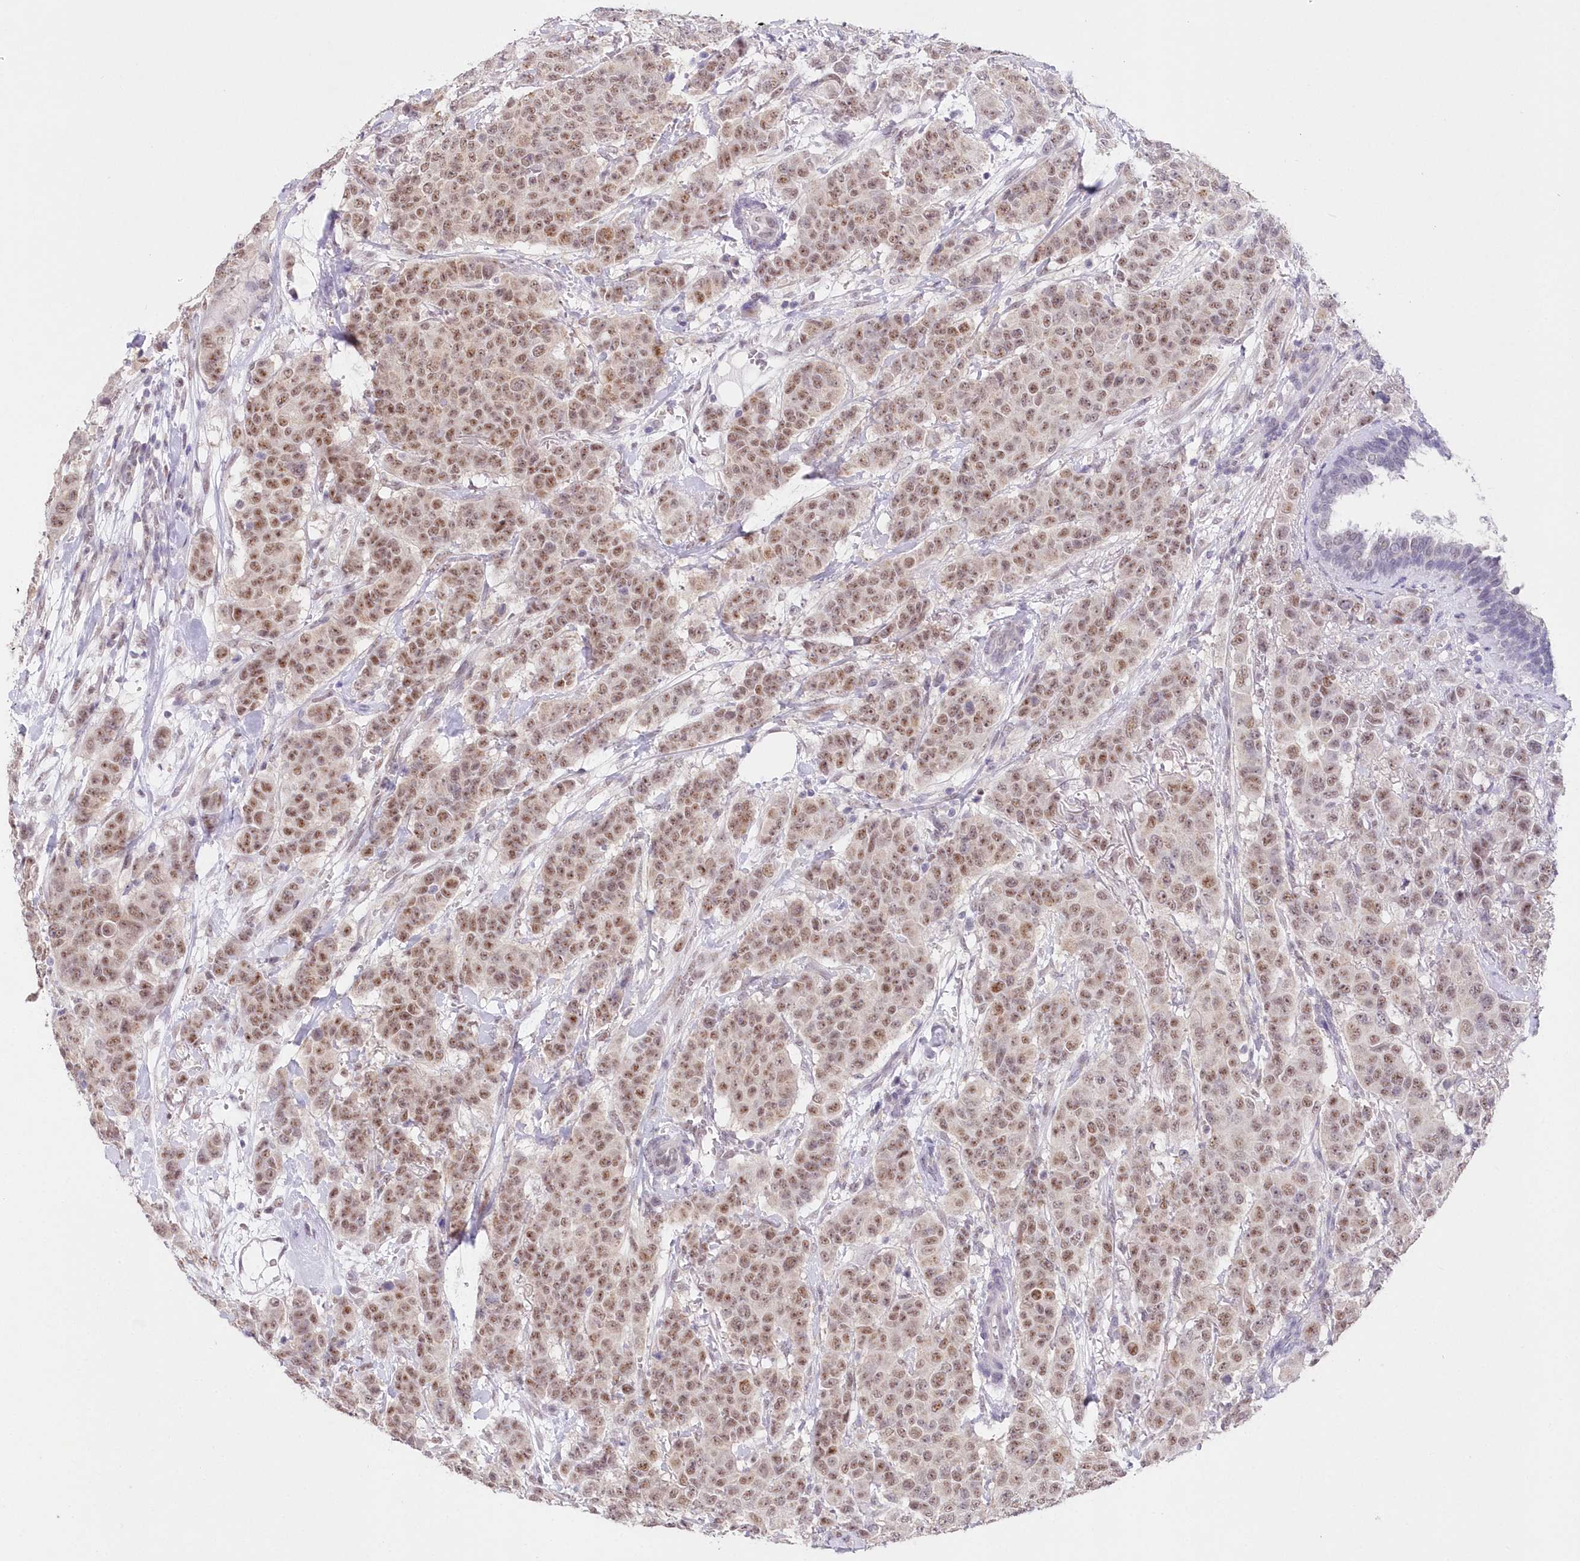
{"staining": {"intensity": "moderate", "quantity": ">75%", "location": "nuclear"}, "tissue": "breast cancer", "cell_type": "Tumor cells", "image_type": "cancer", "snomed": [{"axis": "morphology", "description": "Duct carcinoma"}, {"axis": "topography", "description": "Breast"}], "caption": "A histopathology image showing moderate nuclear expression in approximately >75% of tumor cells in breast infiltrating ductal carcinoma, as visualized by brown immunohistochemical staining.", "gene": "RBM27", "patient": {"sex": "female", "age": 40}}